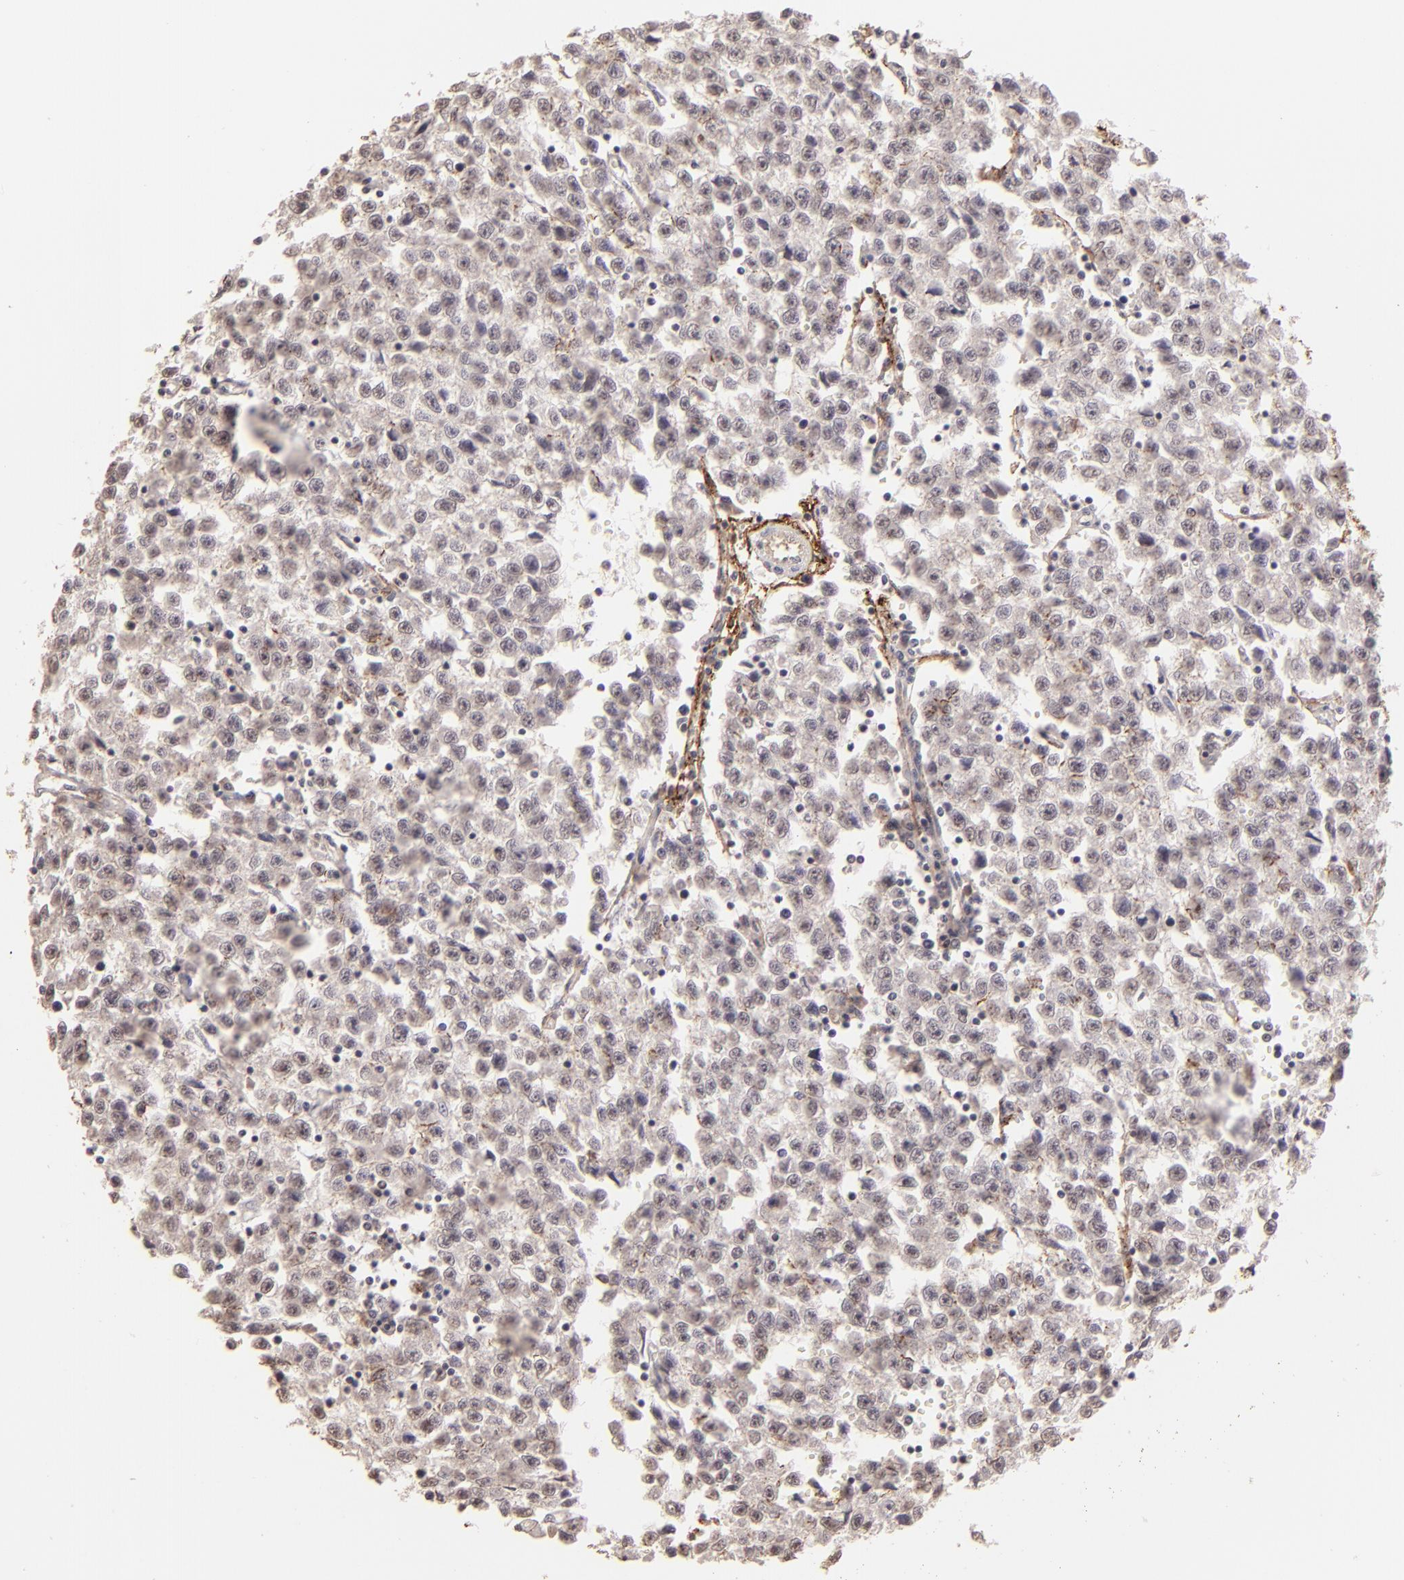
{"staining": {"intensity": "weak", "quantity": "25%-75%", "location": "cytoplasmic/membranous"}, "tissue": "testis cancer", "cell_type": "Tumor cells", "image_type": "cancer", "snomed": [{"axis": "morphology", "description": "Seminoma, NOS"}, {"axis": "topography", "description": "Testis"}], "caption": "Weak cytoplasmic/membranous positivity is present in about 25%-75% of tumor cells in testis cancer. The protein is stained brown, and the nuclei are stained in blue (DAB IHC with brightfield microscopy, high magnification).", "gene": "CLDN1", "patient": {"sex": "male", "age": 35}}